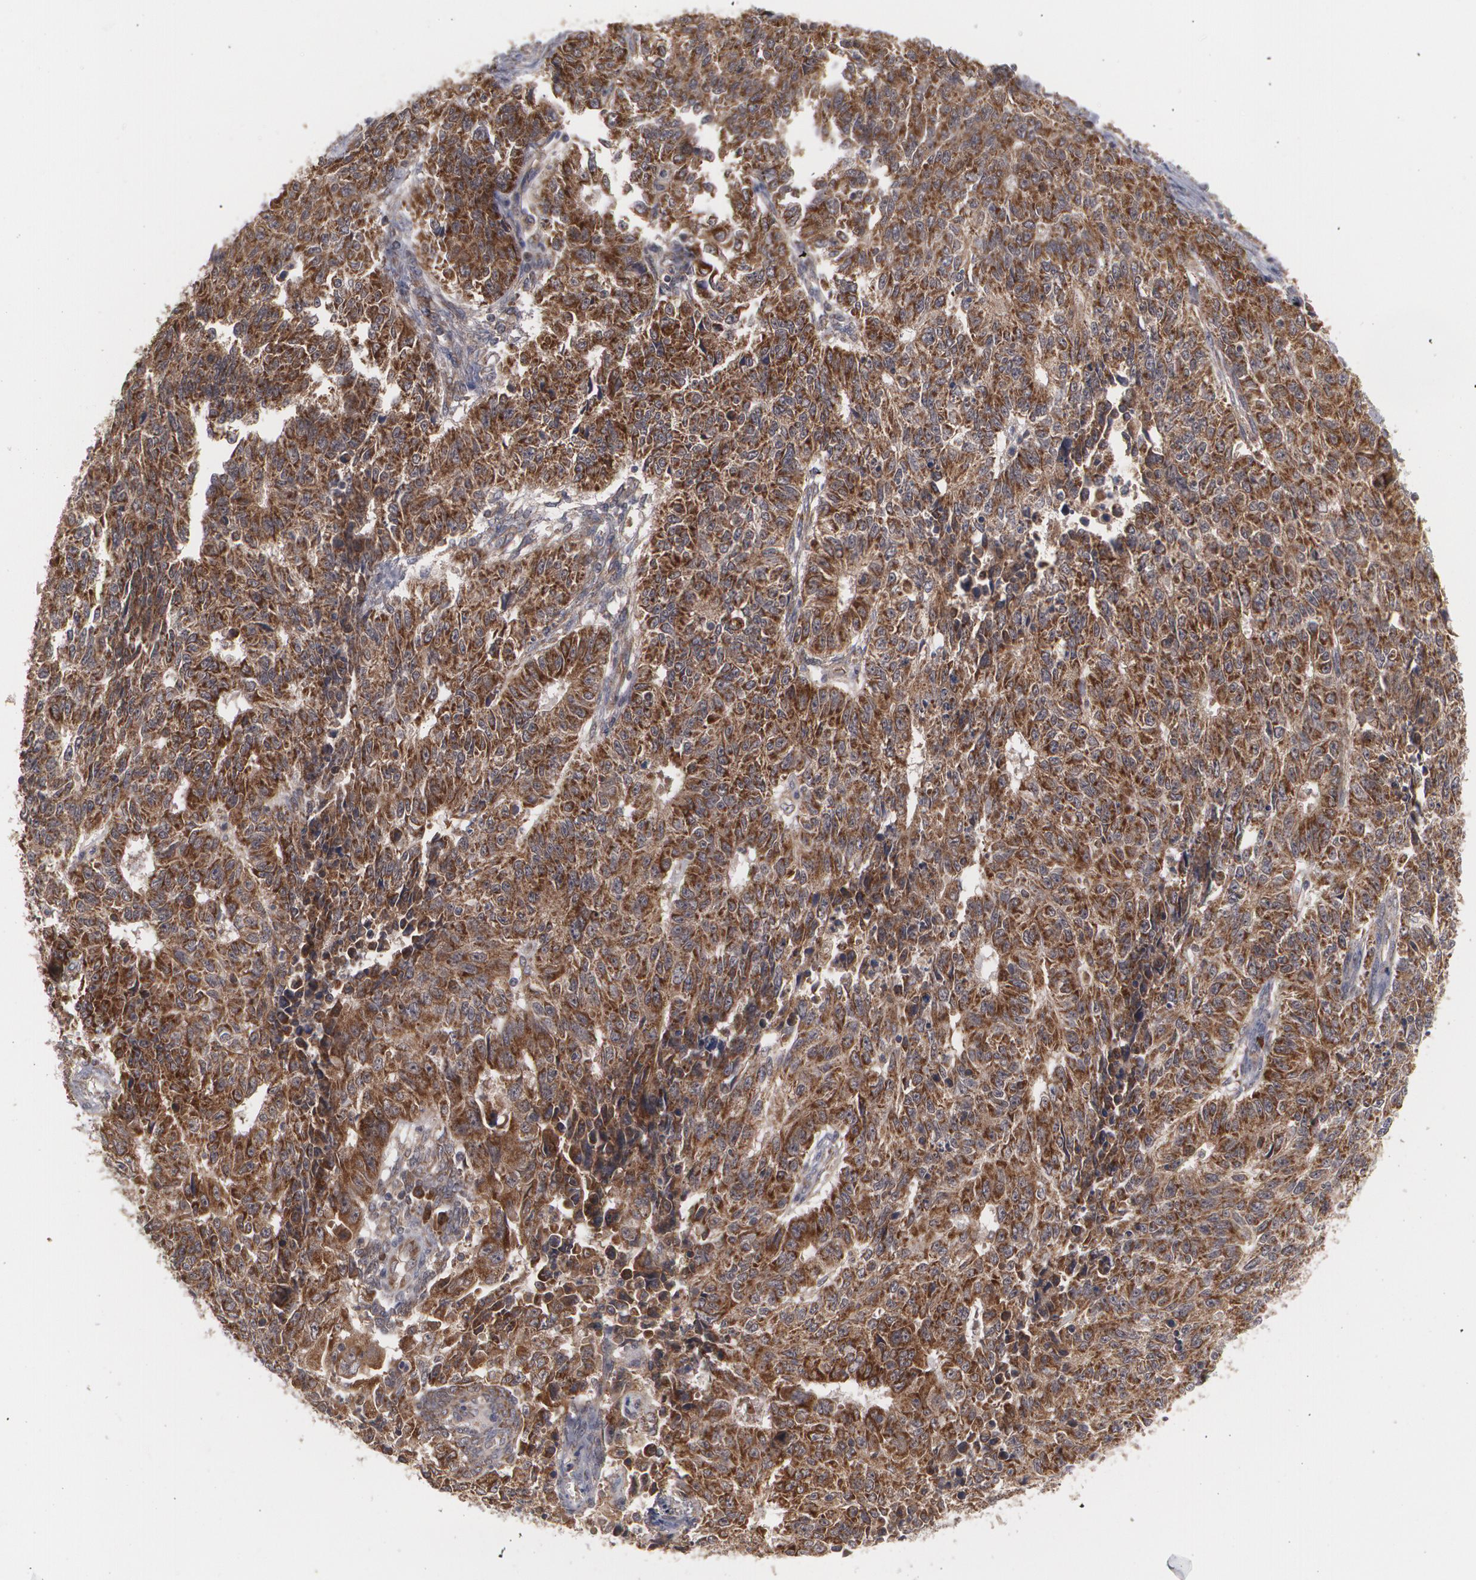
{"staining": {"intensity": "strong", "quantity": ">75%", "location": "cytoplasmic/membranous"}, "tissue": "endometrial cancer", "cell_type": "Tumor cells", "image_type": "cancer", "snomed": [{"axis": "morphology", "description": "Adenocarcinoma, NOS"}, {"axis": "topography", "description": "Endometrium"}], "caption": "Human endometrial adenocarcinoma stained with a brown dye demonstrates strong cytoplasmic/membranous positive staining in approximately >75% of tumor cells.", "gene": "BMP6", "patient": {"sex": "female", "age": 42}}